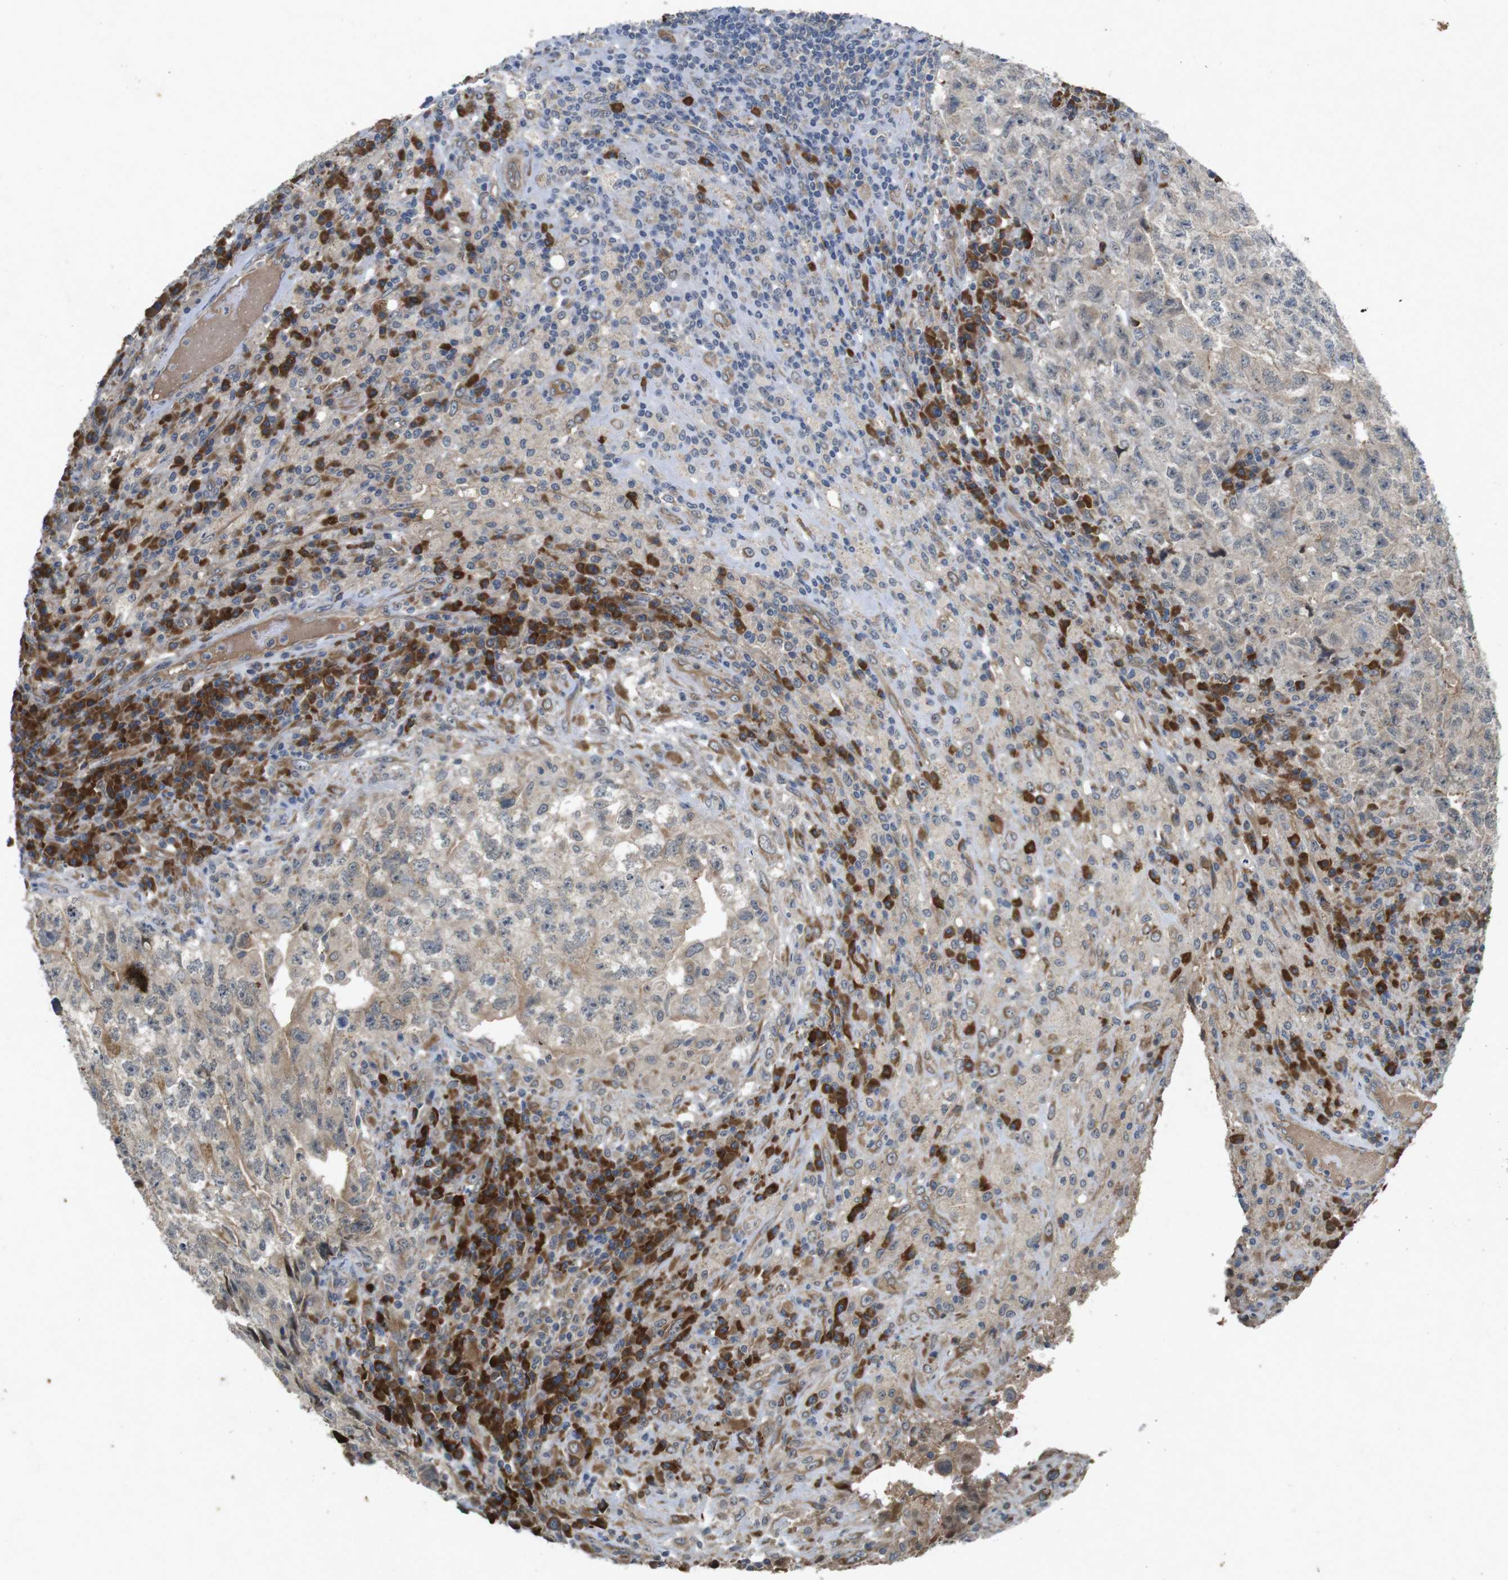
{"staining": {"intensity": "weak", "quantity": ">75%", "location": "cytoplasmic/membranous"}, "tissue": "testis cancer", "cell_type": "Tumor cells", "image_type": "cancer", "snomed": [{"axis": "morphology", "description": "Necrosis, NOS"}, {"axis": "morphology", "description": "Carcinoma, Embryonal, NOS"}, {"axis": "topography", "description": "Testis"}], "caption": "Testis embryonal carcinoma stained with DAB (3,3'-diaminobenzidine) IHC shows low levels of weak cytoplasmic/membranous positivity in about >75% of tumor cells.", "gene": "FLCN", "patient": {"sex": "male", "age": 19}}